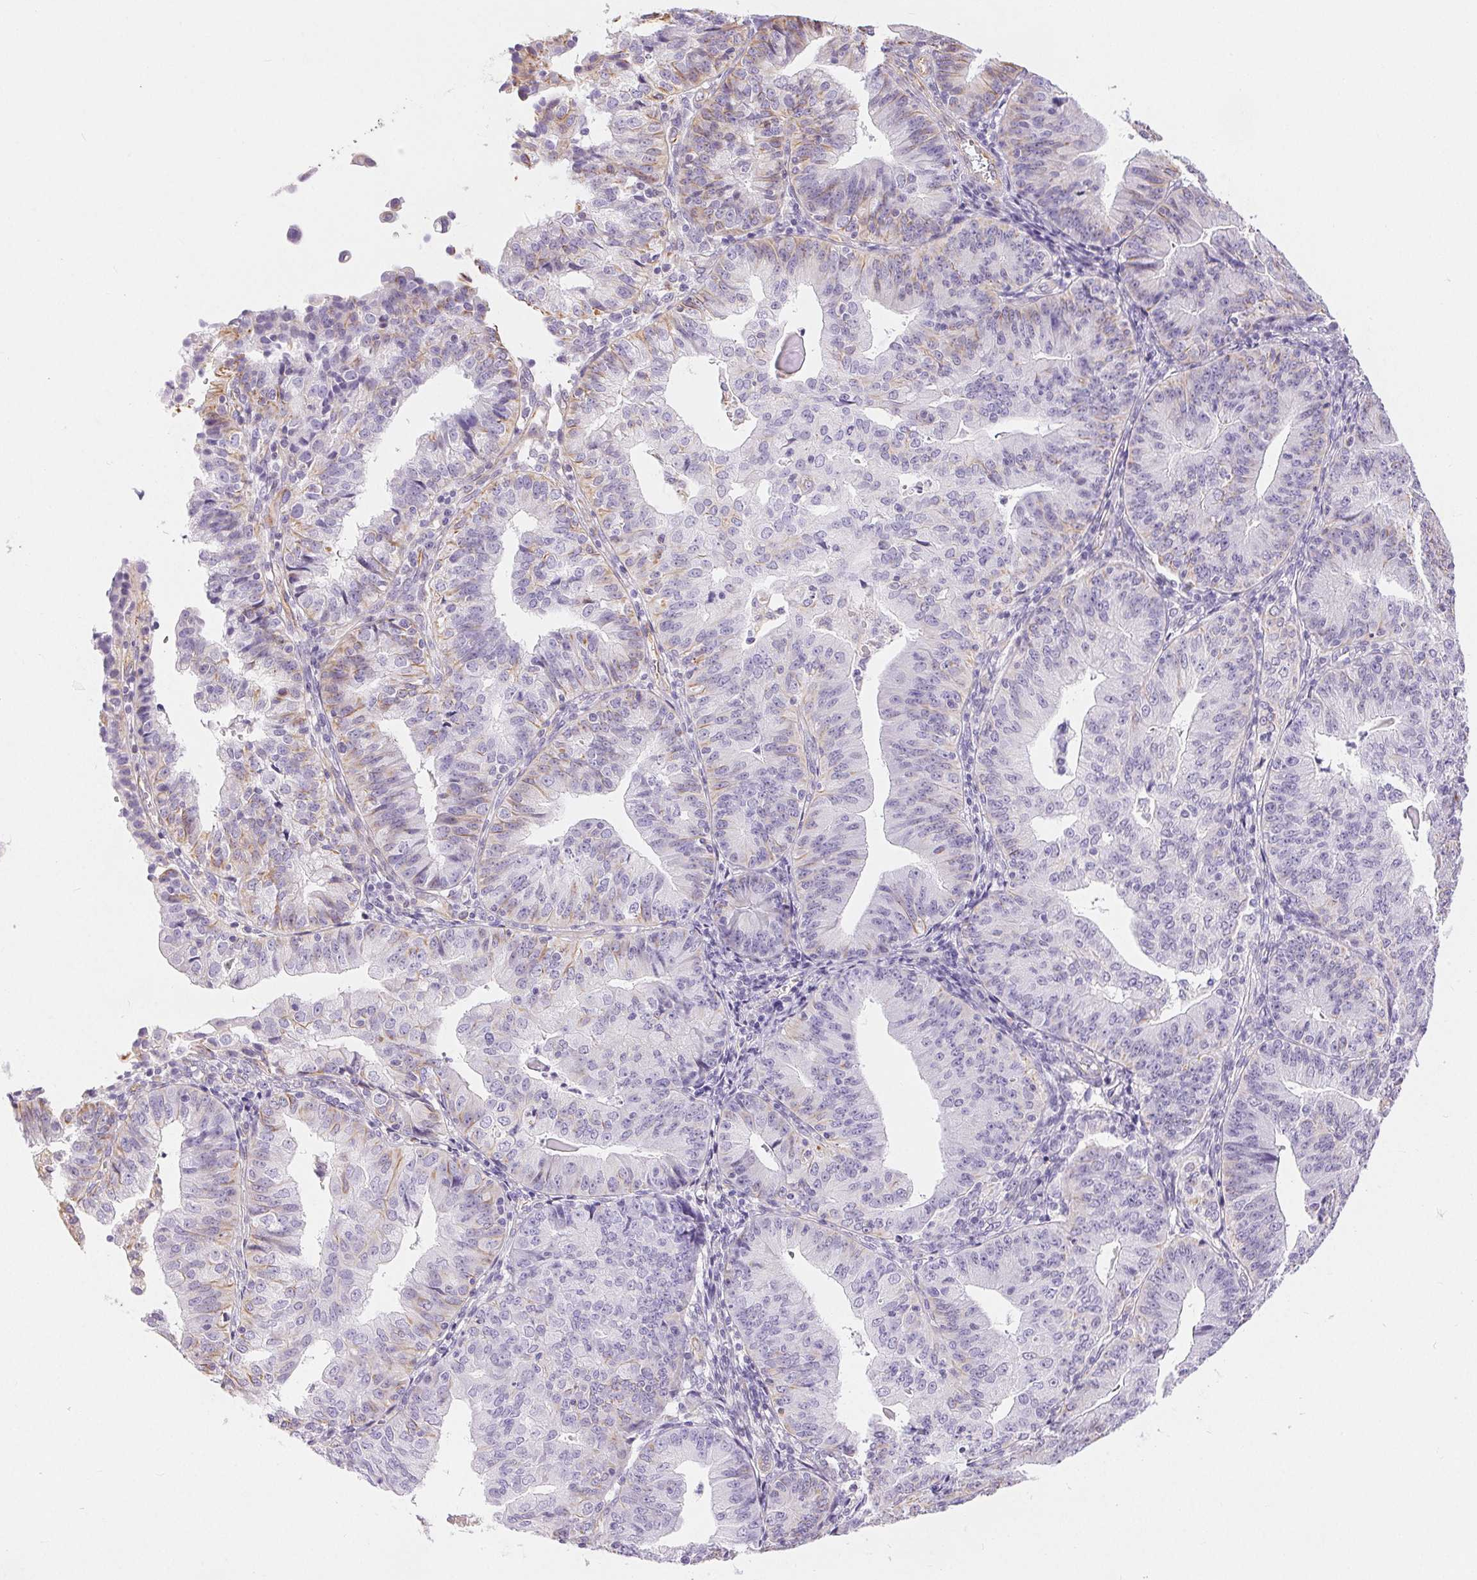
{"staining": {"intensity": "weak", "quantity": "<25%", "location": "cytoplasmic/membranous"}, "tissue": "endometrial cancer", "cell_type": "Tumor cells", "image_type": "cancer", "snomed": [{"axis": "morphology", "description": "Adenocarcinoma, NOS"}, {"axis": "topography", "description": "Endometrium"}], "caption": "Immunohistochemistry (IHC) image of neoplastic tissue: human adenocarcinoma (endometrial) stained with DAB (3,3'-diaminobenzidine) demonstrates no significant protein positivity in tumor cells.", "gene": "GFAP", "patient": {"sex": "female", "age": 56}}